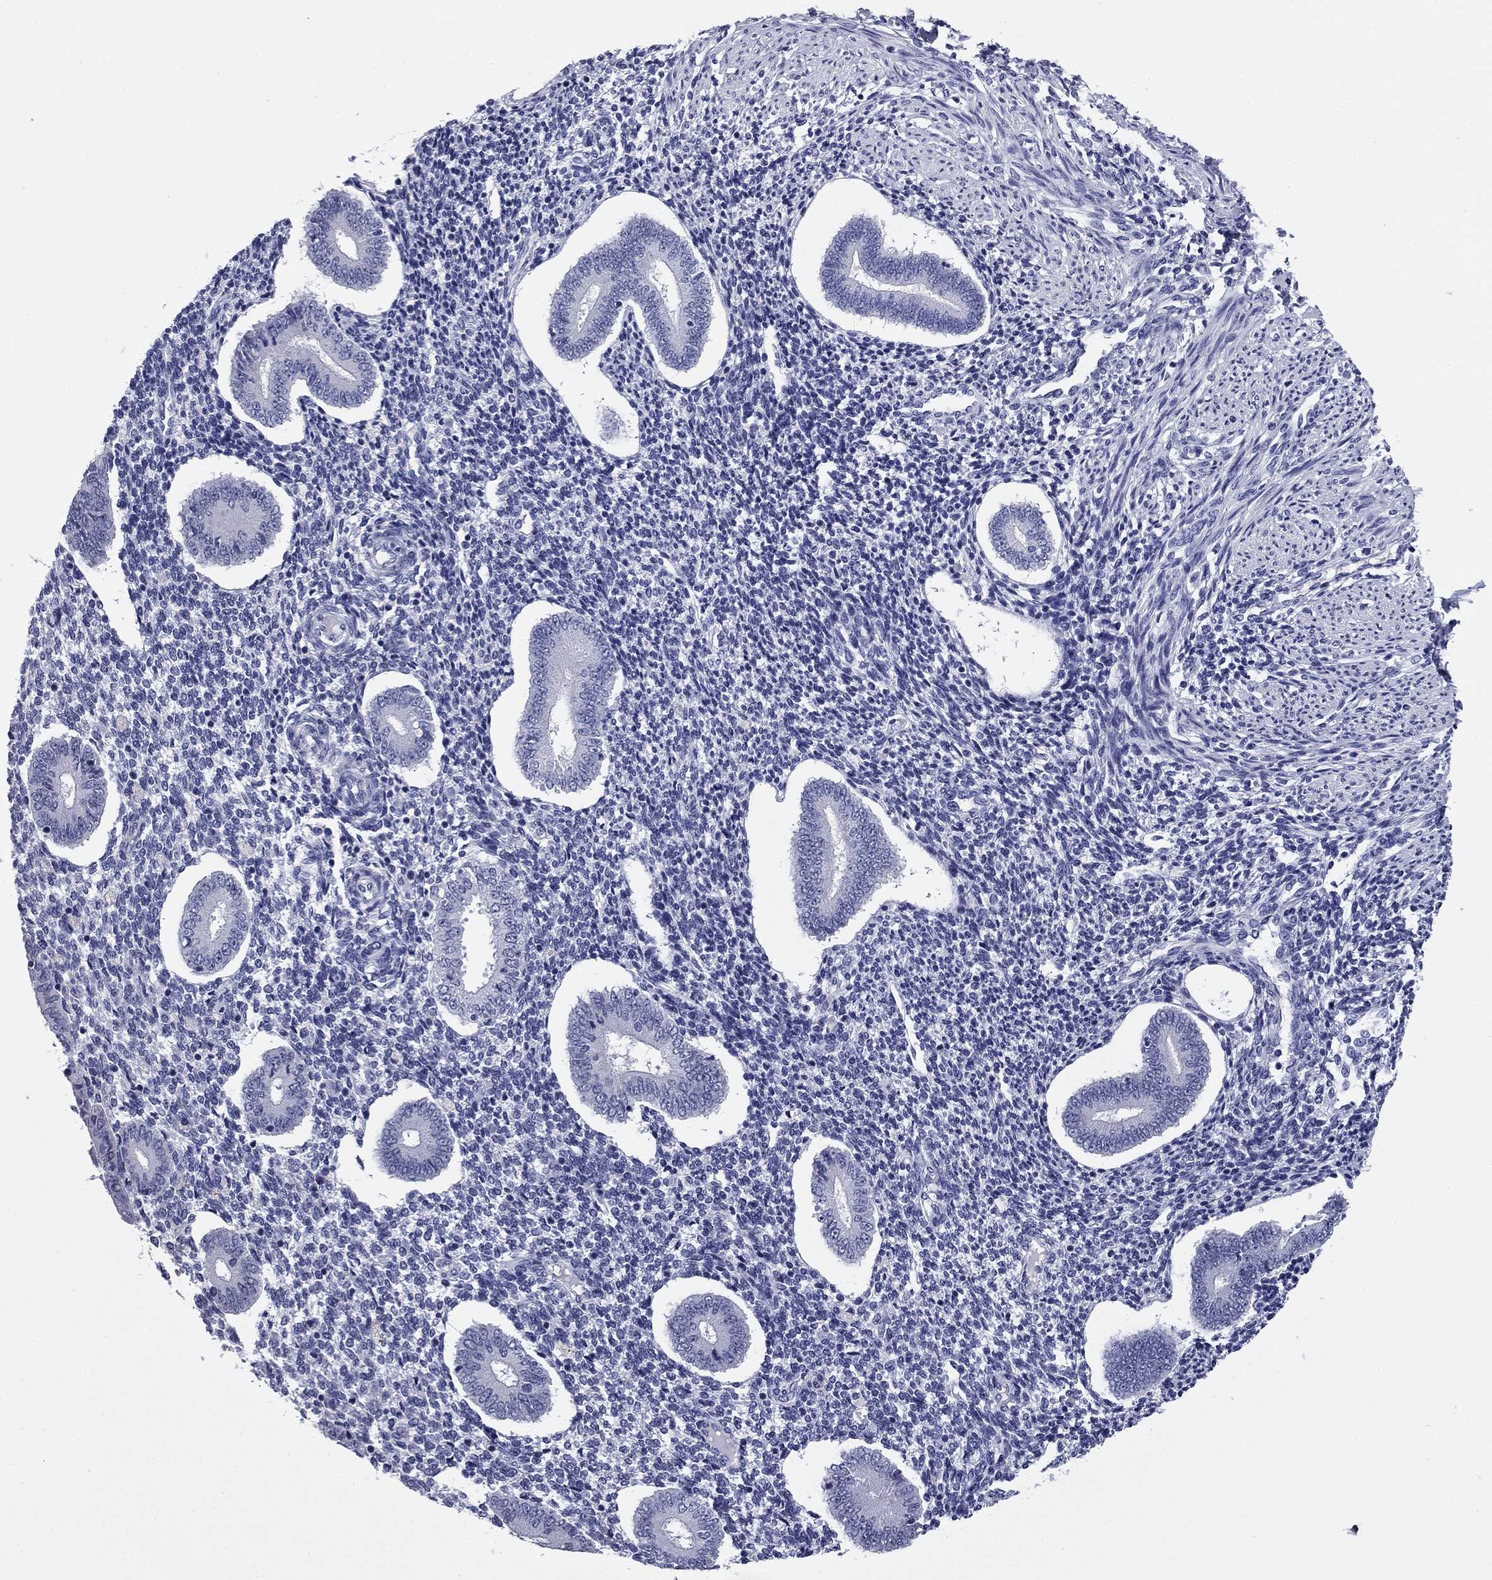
{"staining": {"intensity": "negative", "quantity": "none", "location": "none"}, "tissue": "endometrium", "cell_type": "Cells in endometrial stroma", "image_type": "normal", "snomed": [{"axis": "morphology", "description": "Normal tissue, NOS"}, {"axis": "topography", "description": "Endometrium"}], "caption": "Endometrium was stained to show a protein in brown. There is no significant positivity in cells in endometrial stroma. (Immunohistochemistry (ihc), brightfield microscopy, high magnification).", "gene": "ABCC2", "patient": {"sex": "female", "age": 40}}